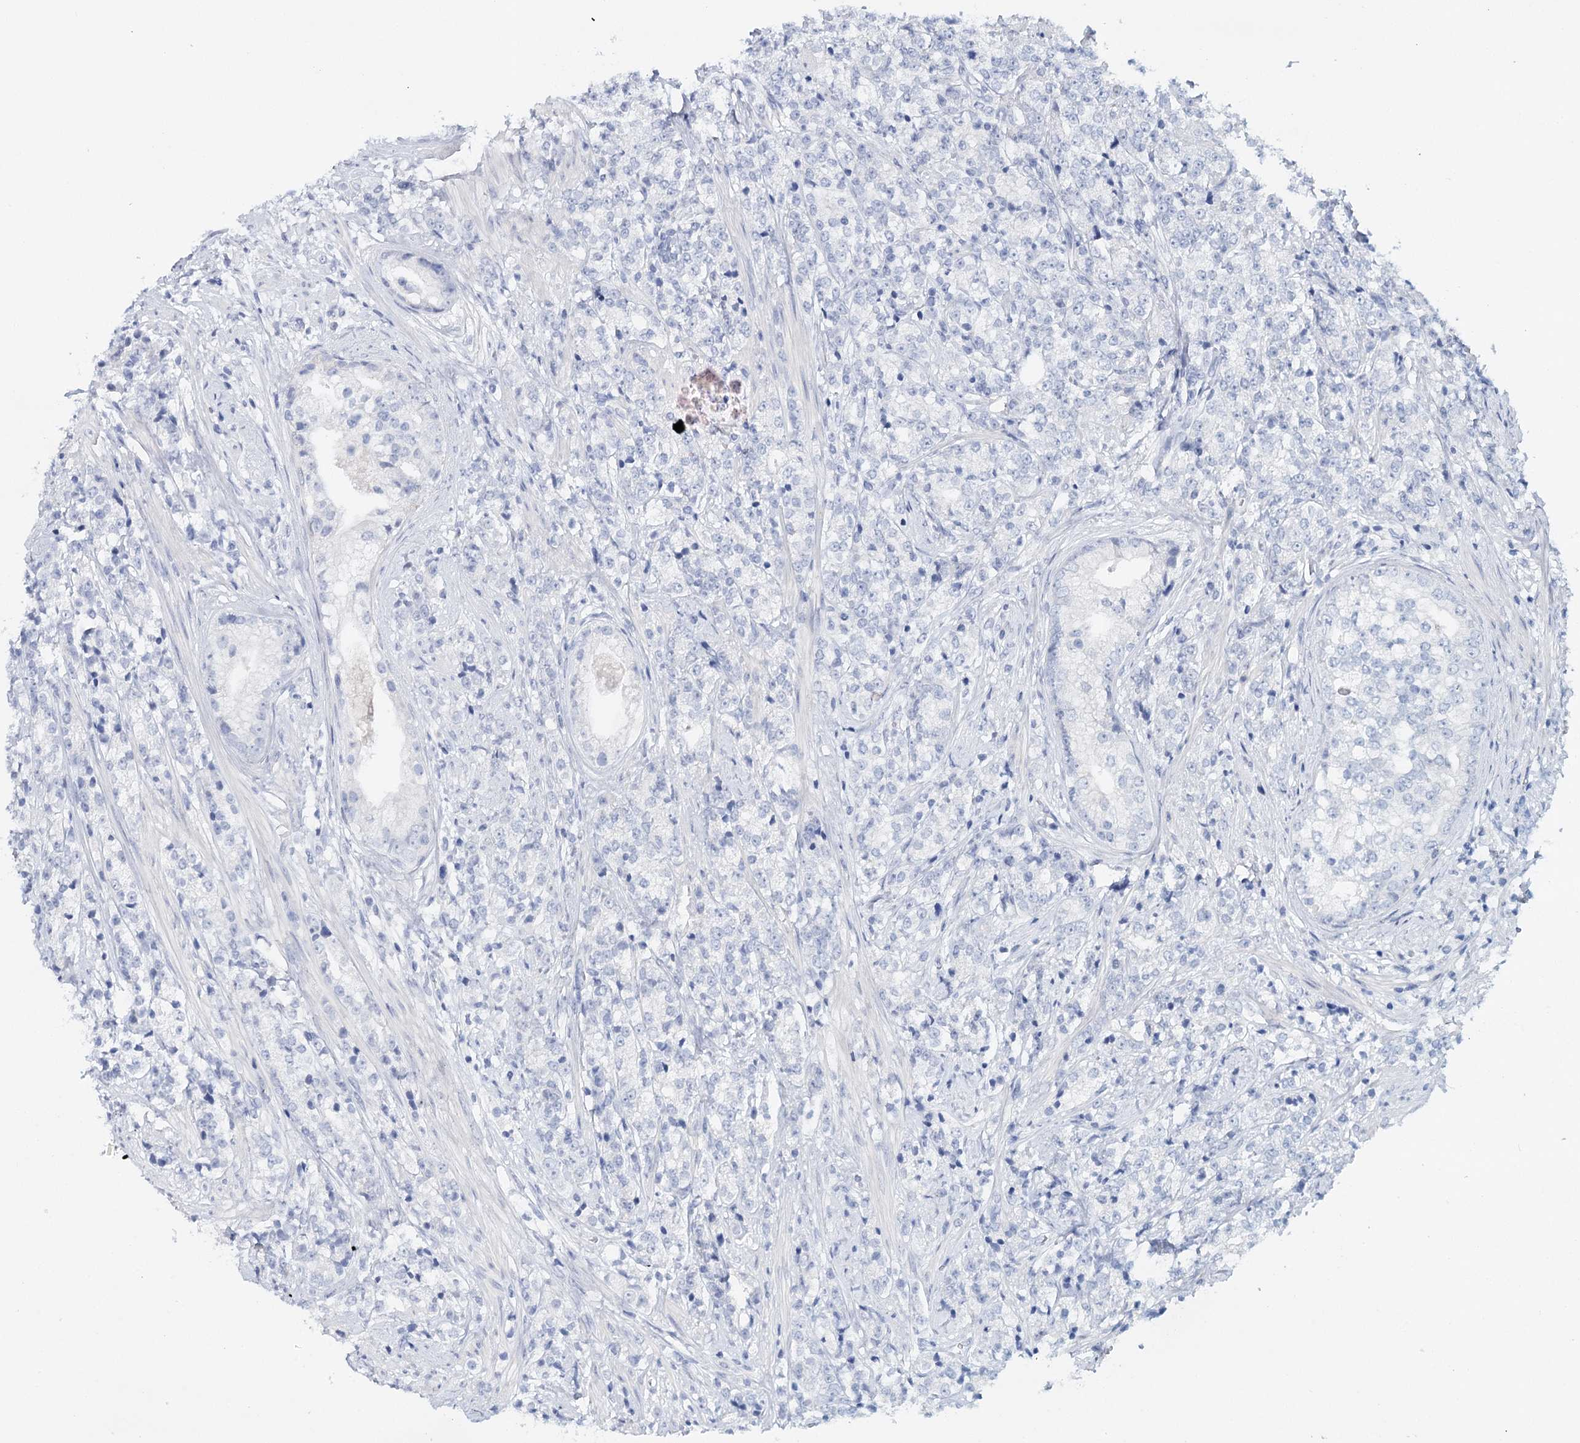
{"staining": {"intensity": "negative", "quantity": "none", "location": "none"}, "tissue": "prostate cancer", "cell_type": "Tumor cells", "image_type": "cancer", "snomed": [{"axis": "morphology", "description": "Adenocarcinoma, High grade"}, {"axis": "topography", "description": "Prostate"}], "caption": "High magnification brightfield microscopy of prostate cancer stained with DAB (3,3'-diaminobenzidine) (brown) and counterstained with hematoxylin (blue): tumor cells show no significant positivity.", "gene": "HSPA4L", "patient": {"sex": "male", "age": 69}}